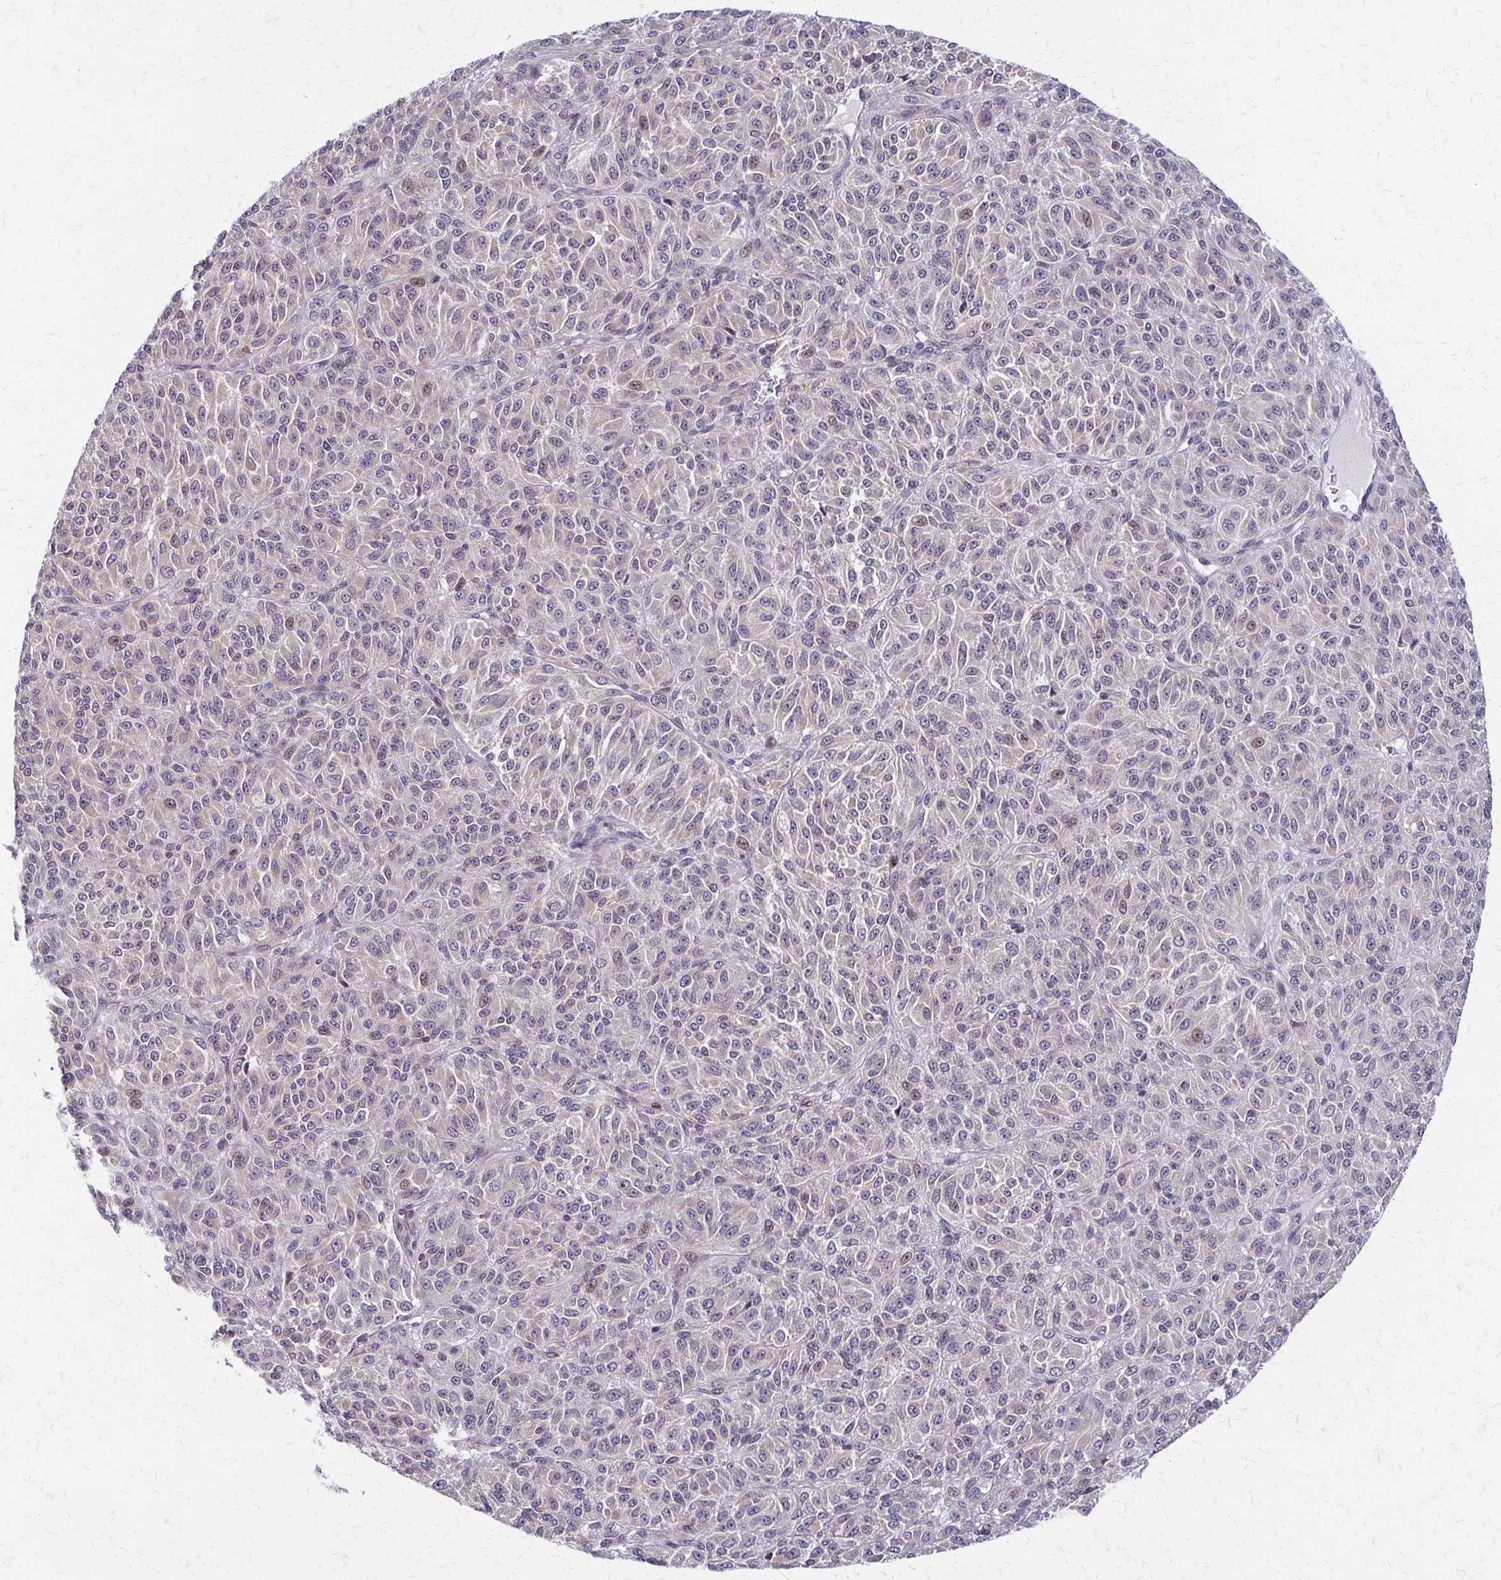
{"staining": {"intensity": "strong", "quantity": "25%-75%", "location": "nuclear"}, "tissue": "melanoma", "cell_type": "Tumor cells", "image_type": "cancer", "snomed": [{"axis": "morphology", "description": "Malignant melanoma, Metastatic site"}, {"axis": "topography", "description": "Brain"}], "caption": "Immunohistochemistry image of neoplastic tissue: malignant melanoma (metastatic site) stained using immunohistochemistry shows high levels of strong protein expression localized specifically in the nuclear of tumor cells, appearing as a nuclear brown color.", "gene": "TRIR", "patient": {"sex": "female", "age": 56}}